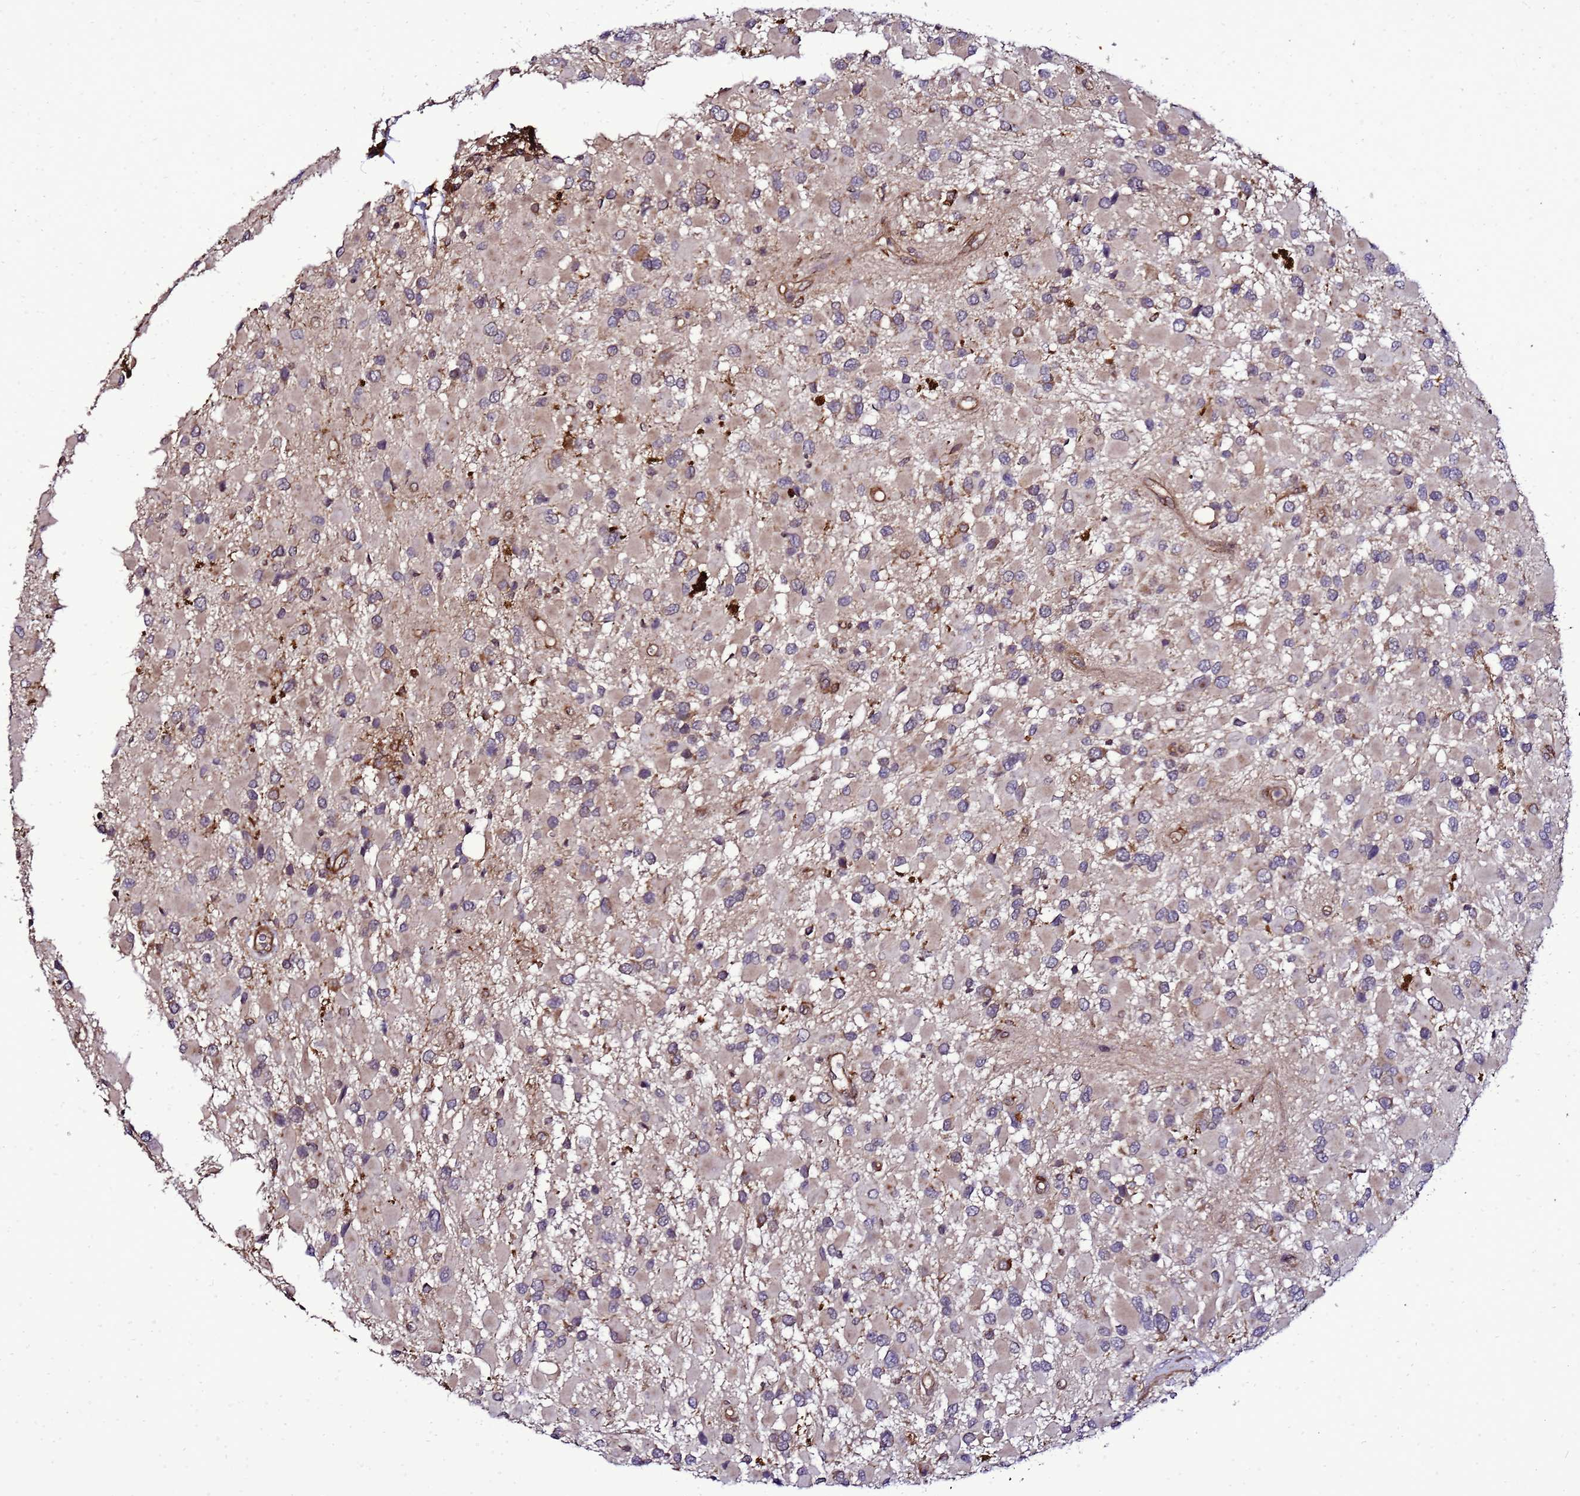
{"staining": {"intensity": "weak", "quantity": "25%-75%", "location": "cytoplasmic/membranous"}, "tissue": "glioma", "cell_type": "Tumor cells", "image_type": "cancer", "snomed": [{"axis": "morphology", "description": "Glioma, malignant, High grade"}, {"axis": "topography", "description": "Brain"}], "caption": "Malignant glioma (high-grade) stained with a brown dye demonstrates weak cytoplasmic/membranous positive staining in about 25%-75% of tumor cells.", "gene": "TRABD", "patient": {"sex": "male", "age": 53}}